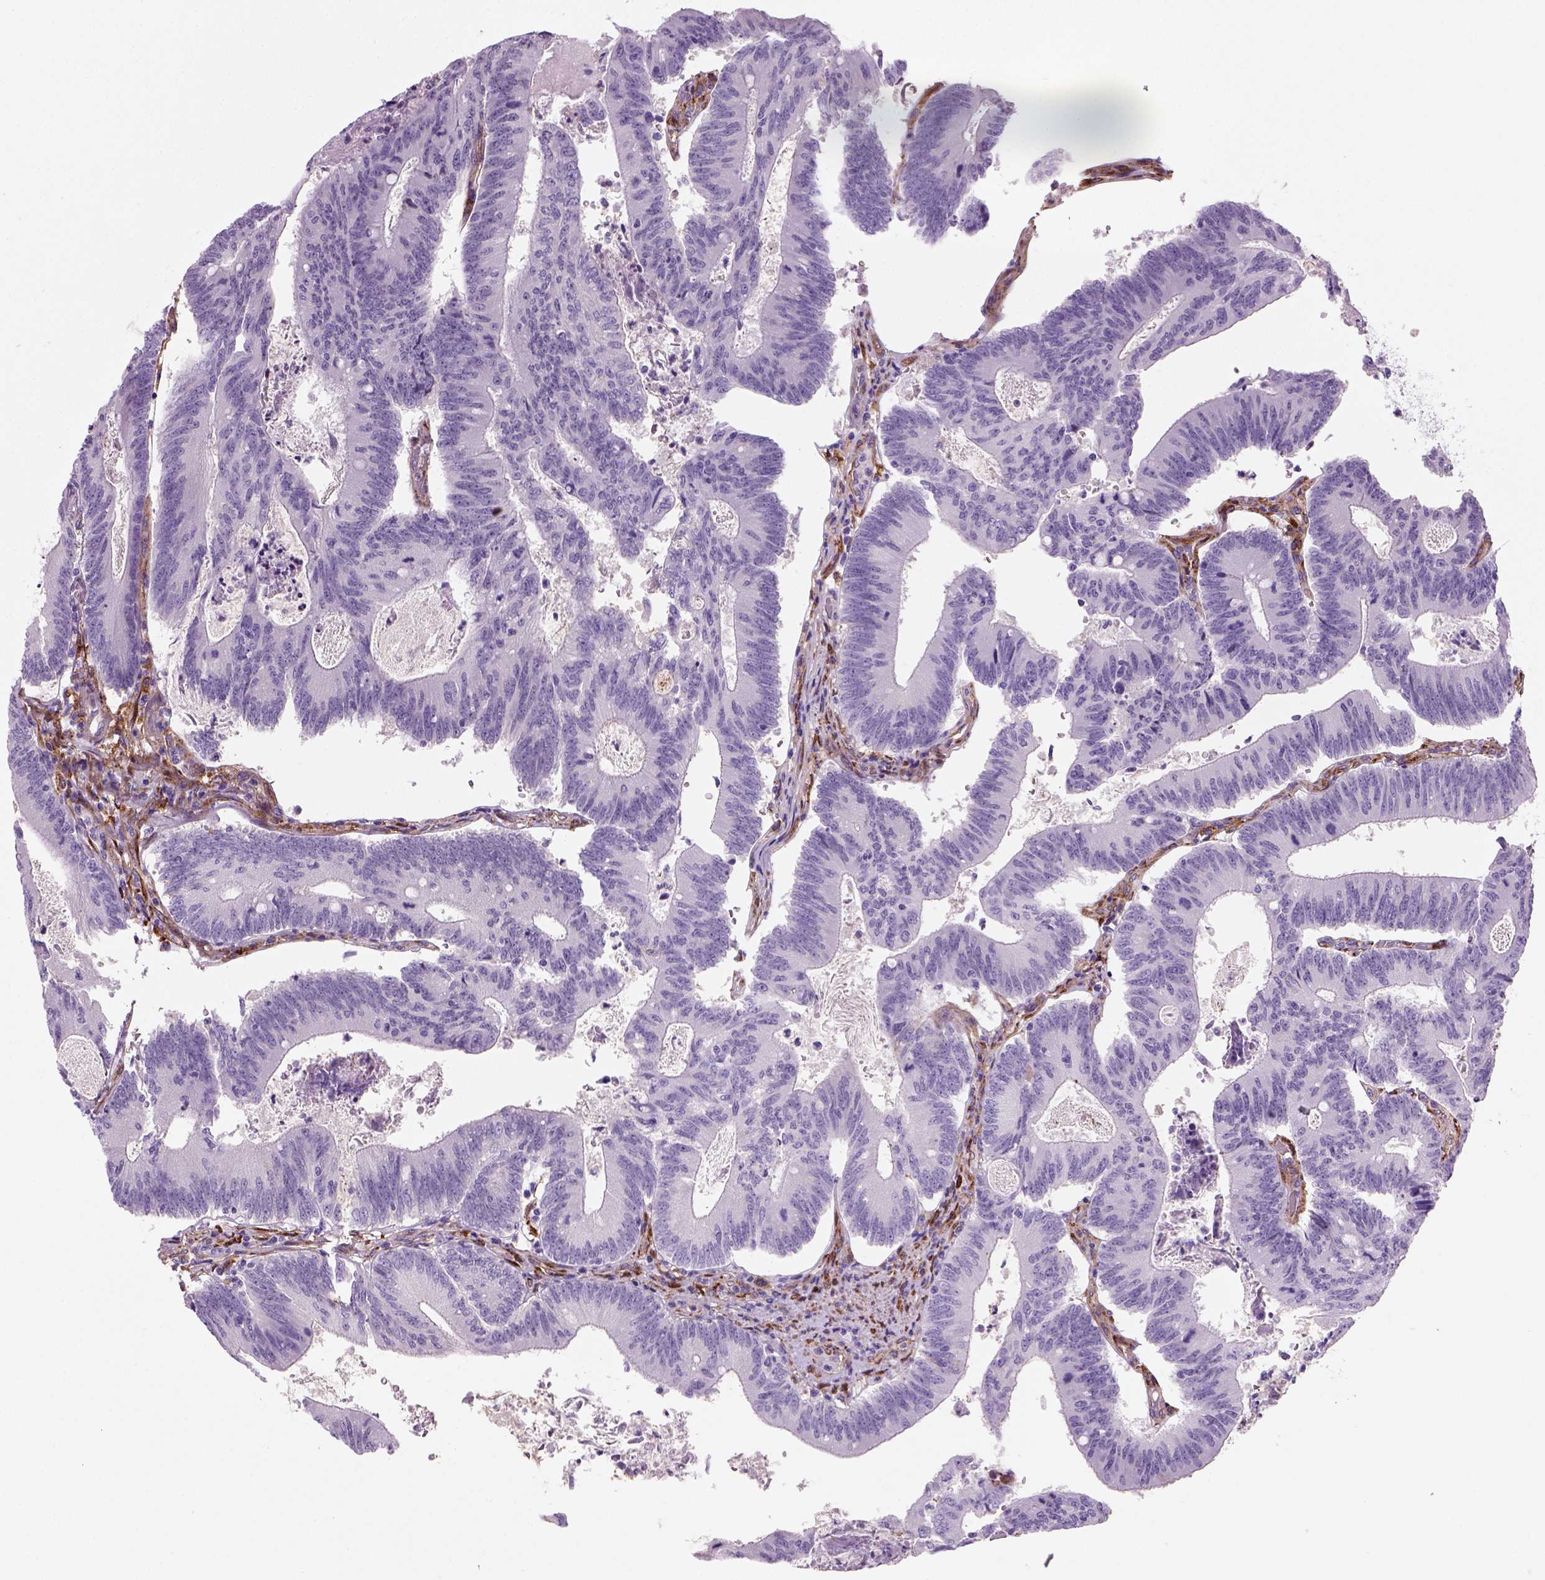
{"staining": {"intensity": "negative", "quantity": "none", "location": "none"}, "tissue": "colorectal cancer", "cell_type": "Tumor cells", "image_type": "cancer", "snomed": [{"axis": "morphology", "description": "Adenocarcinoma, NOS"}, {"axis": "topography", "description": "Colon"}], "caption": "This is an IHC micrograph of colorectal cancer (adenocarcinoma). There is no positivity in tumor cells.", "gene": "MARCKS", "patient": {"sex": "female", "age": 70}}